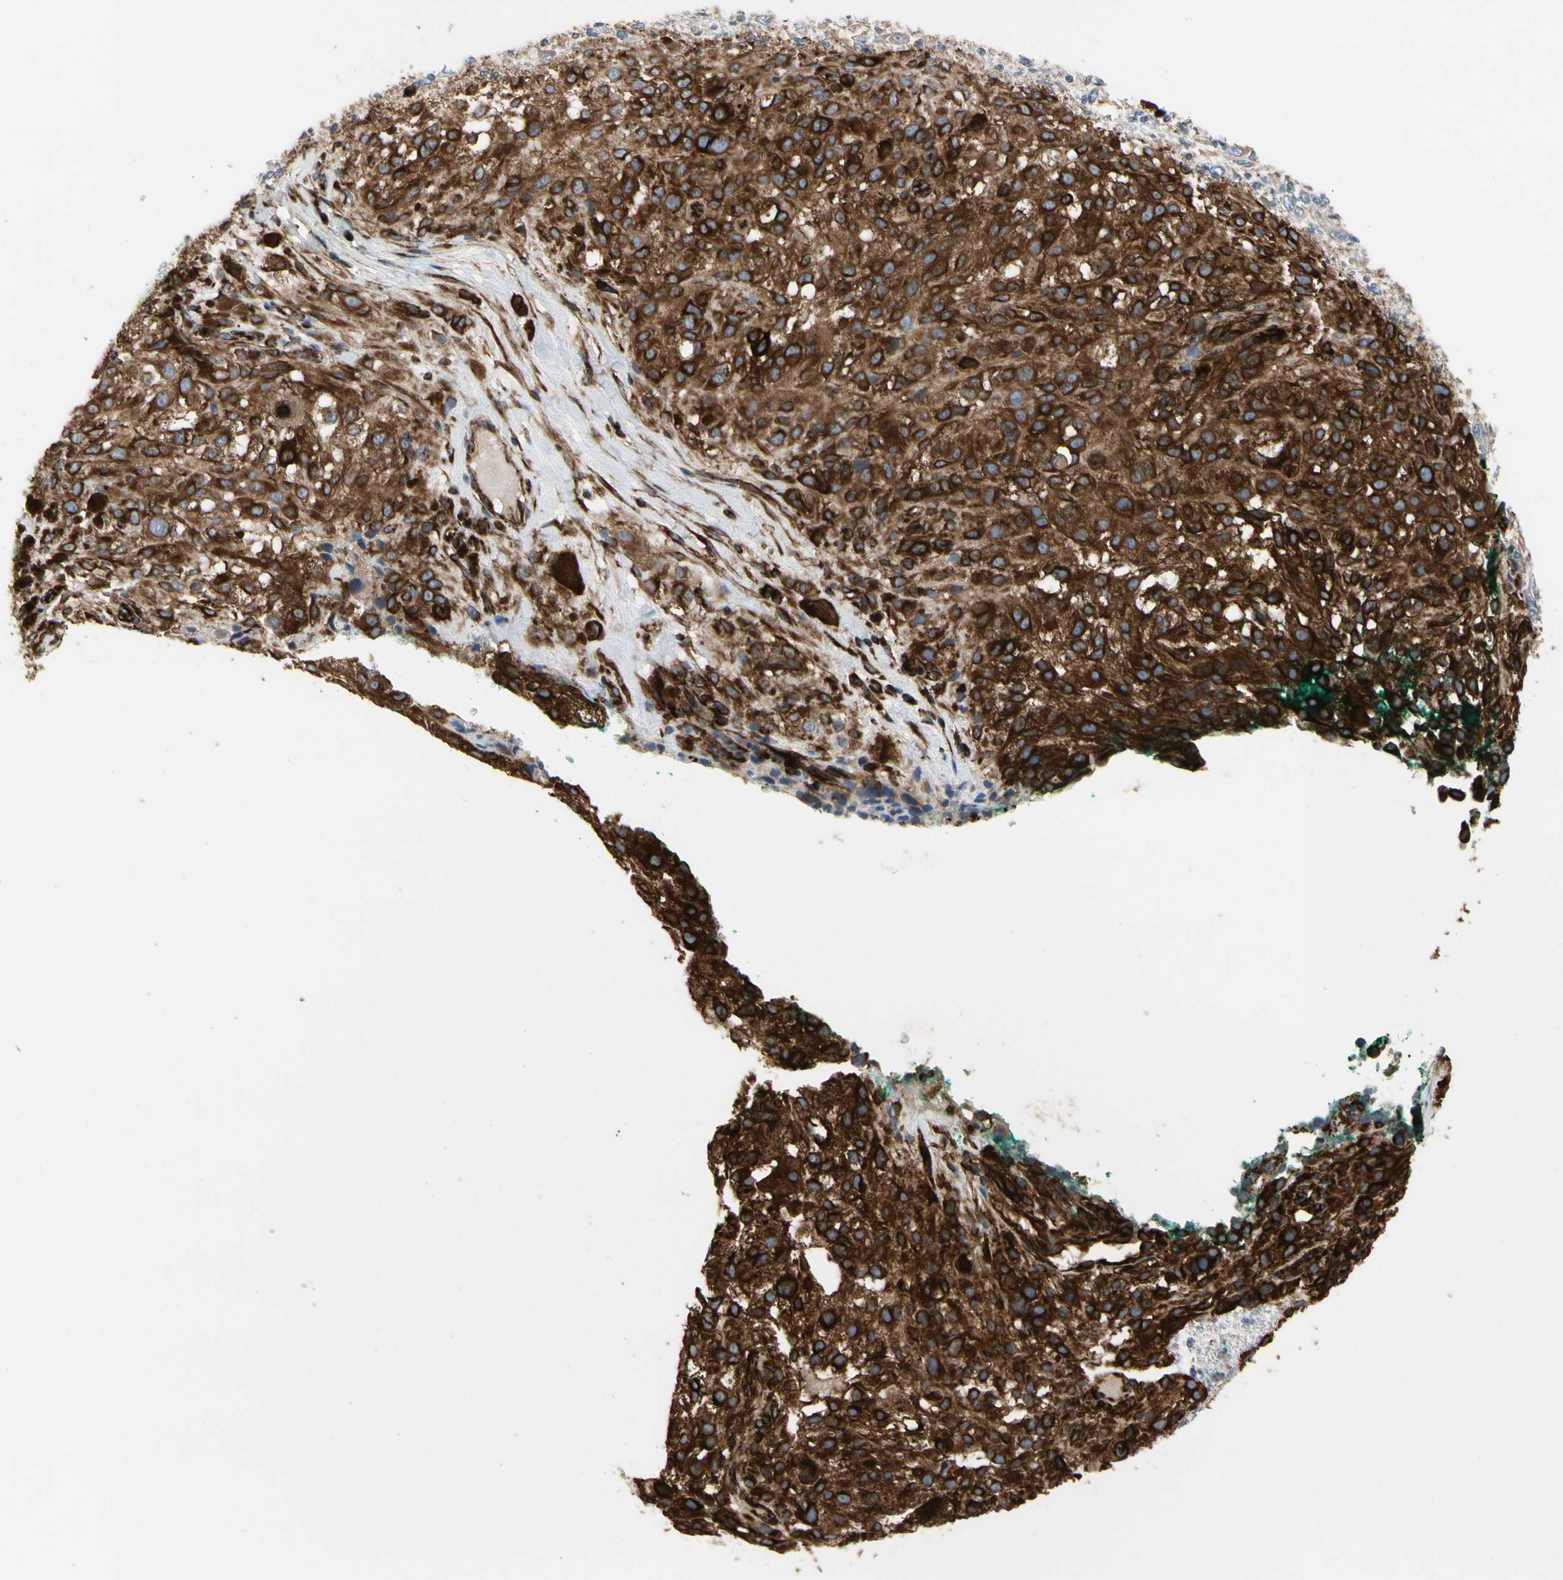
{"staining": {"intensity": "strong", "quantity": ">75%", "location": "cytoplasmic/membranous"}, "tissue": "melanoma", "cell_type": "Tumor cells", "image_type": "cancer", "snomed": [{"axis": "morphology", "description": "Necrosis, NOS"}, {"axis": "morphology", "description": "Malignant melanoma, NOS"}, {"axis": "topography", "description": "Skin"}], "caption": "The immunohistochemical stain labels strong cytoplasmic/membranous staining in tumor cells of malignant melanoma tissue.", "gene": "TUBA1A", "patient": {"sex": "female", "age": 87}}